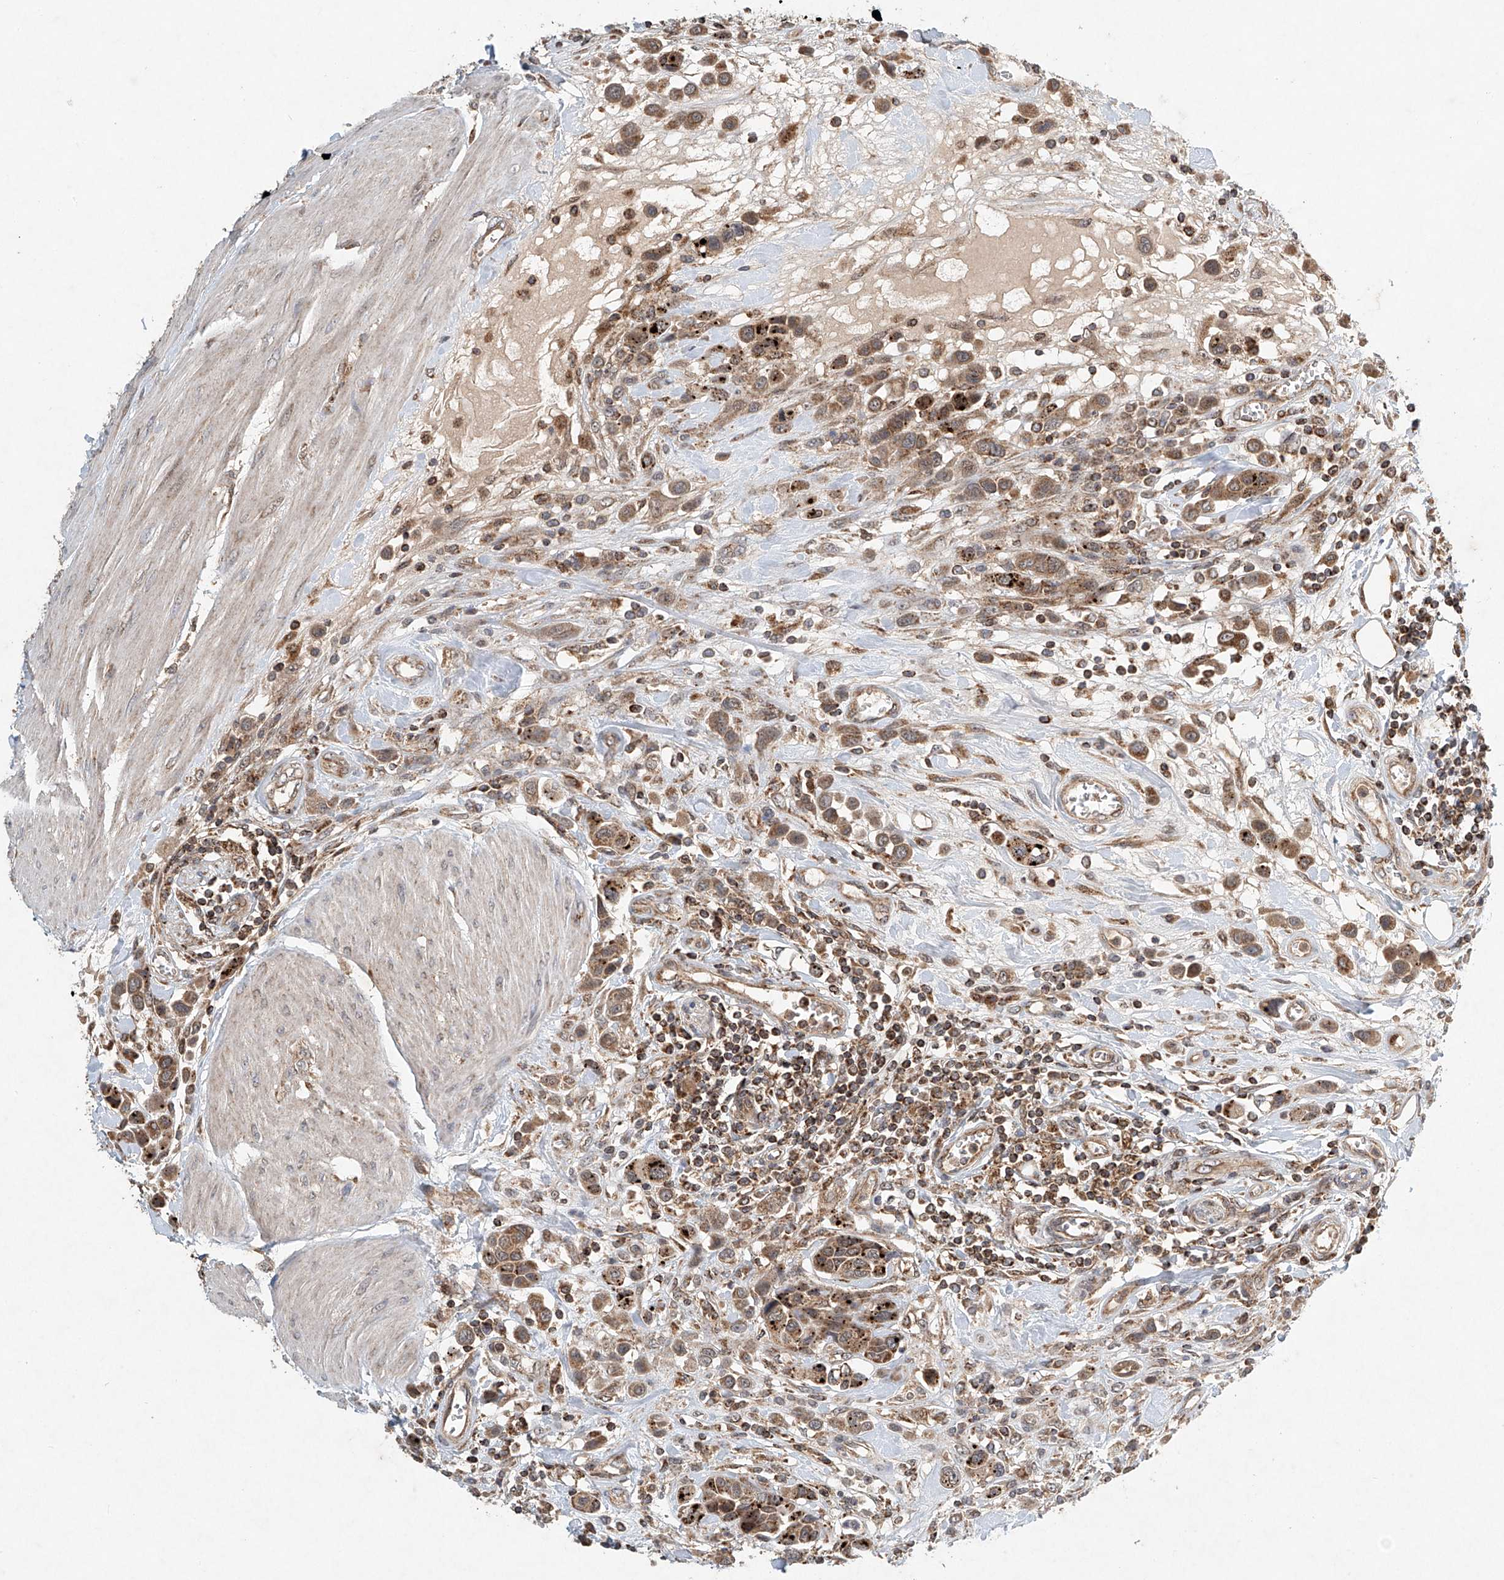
{"staining": {"intensity": "moderate", "quantity": ">75%", "location": "cytoplasmic/membranous"}, "tissue": "urothelial cancer", "cell_type": "Tumor cells", "image_type": "cancer", "snomed": [{"axis": "morphology", "description": "Urothelial carcinoma, High grade"}, {"axis": "topography", "description": "Urinary bladder"}], "caption": "Urothelial cancer was stained to show a protein in brown. There is medium levels of moderate cytoplasmic/membranous staining in about >75% of tumor cells. The staining is performed using DAB (3,3'-diaminobenzidine) brown chromogen to label protein expression. The nuclei are counter-stained blue using hematoxylin.", "gene": "DCAF11", "patient": {"sex": "male", "age": 50}}